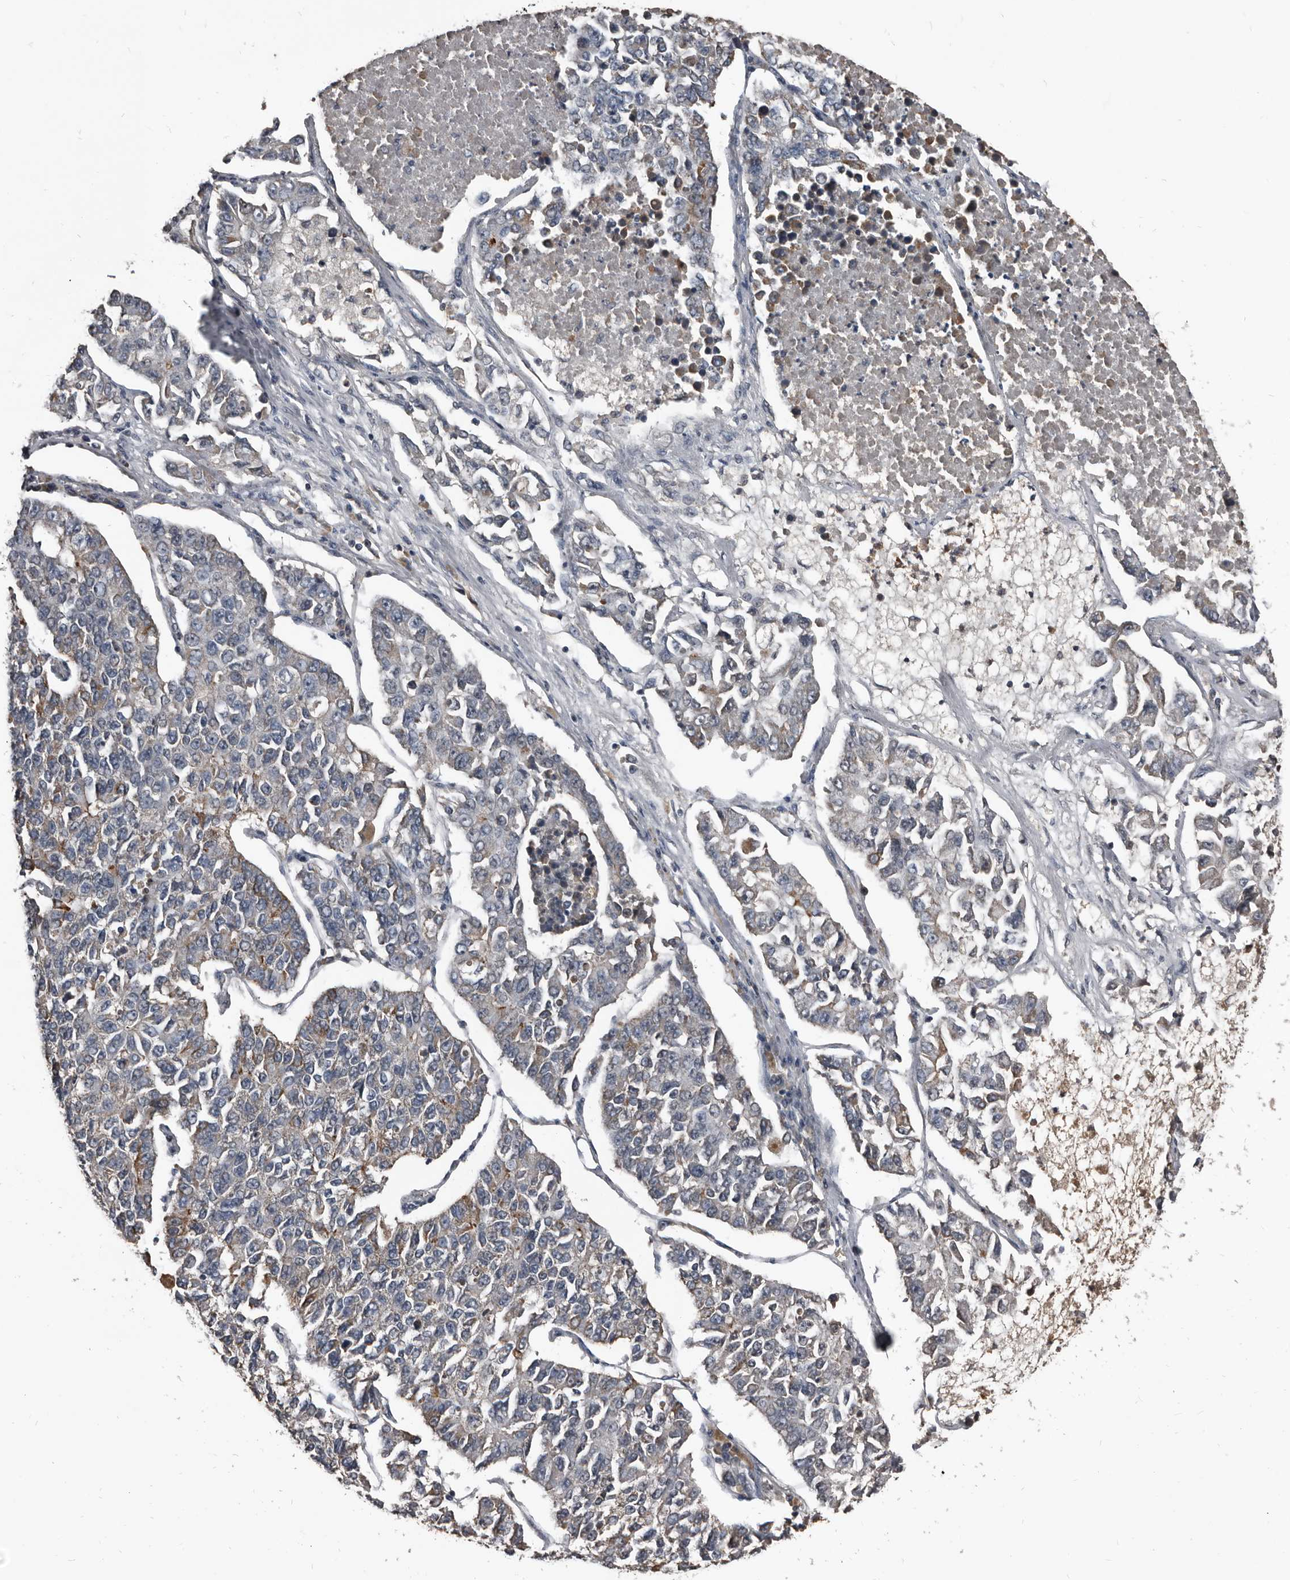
{"staining": {"intensity": "moderate", "quantity": "<25%", "location": "cytoplasmic/membranous"}, "tissue": "lung cancer", "cell_type": "Tumor cells", "image_type": "cancer", "snomed": [{"axis": "morphology", "description": "Adenocarcinoma, NOS"}, {"axis": "topography", "description": "Lung"}], "caption": "Human lung cancer stained for a protein (brown) reveals moderate cytoplasmic/membranous positive staining in approximately <25% of tumor cells.", "gene": "GREB1", "patient": {"sex": "male", "age": 49}}